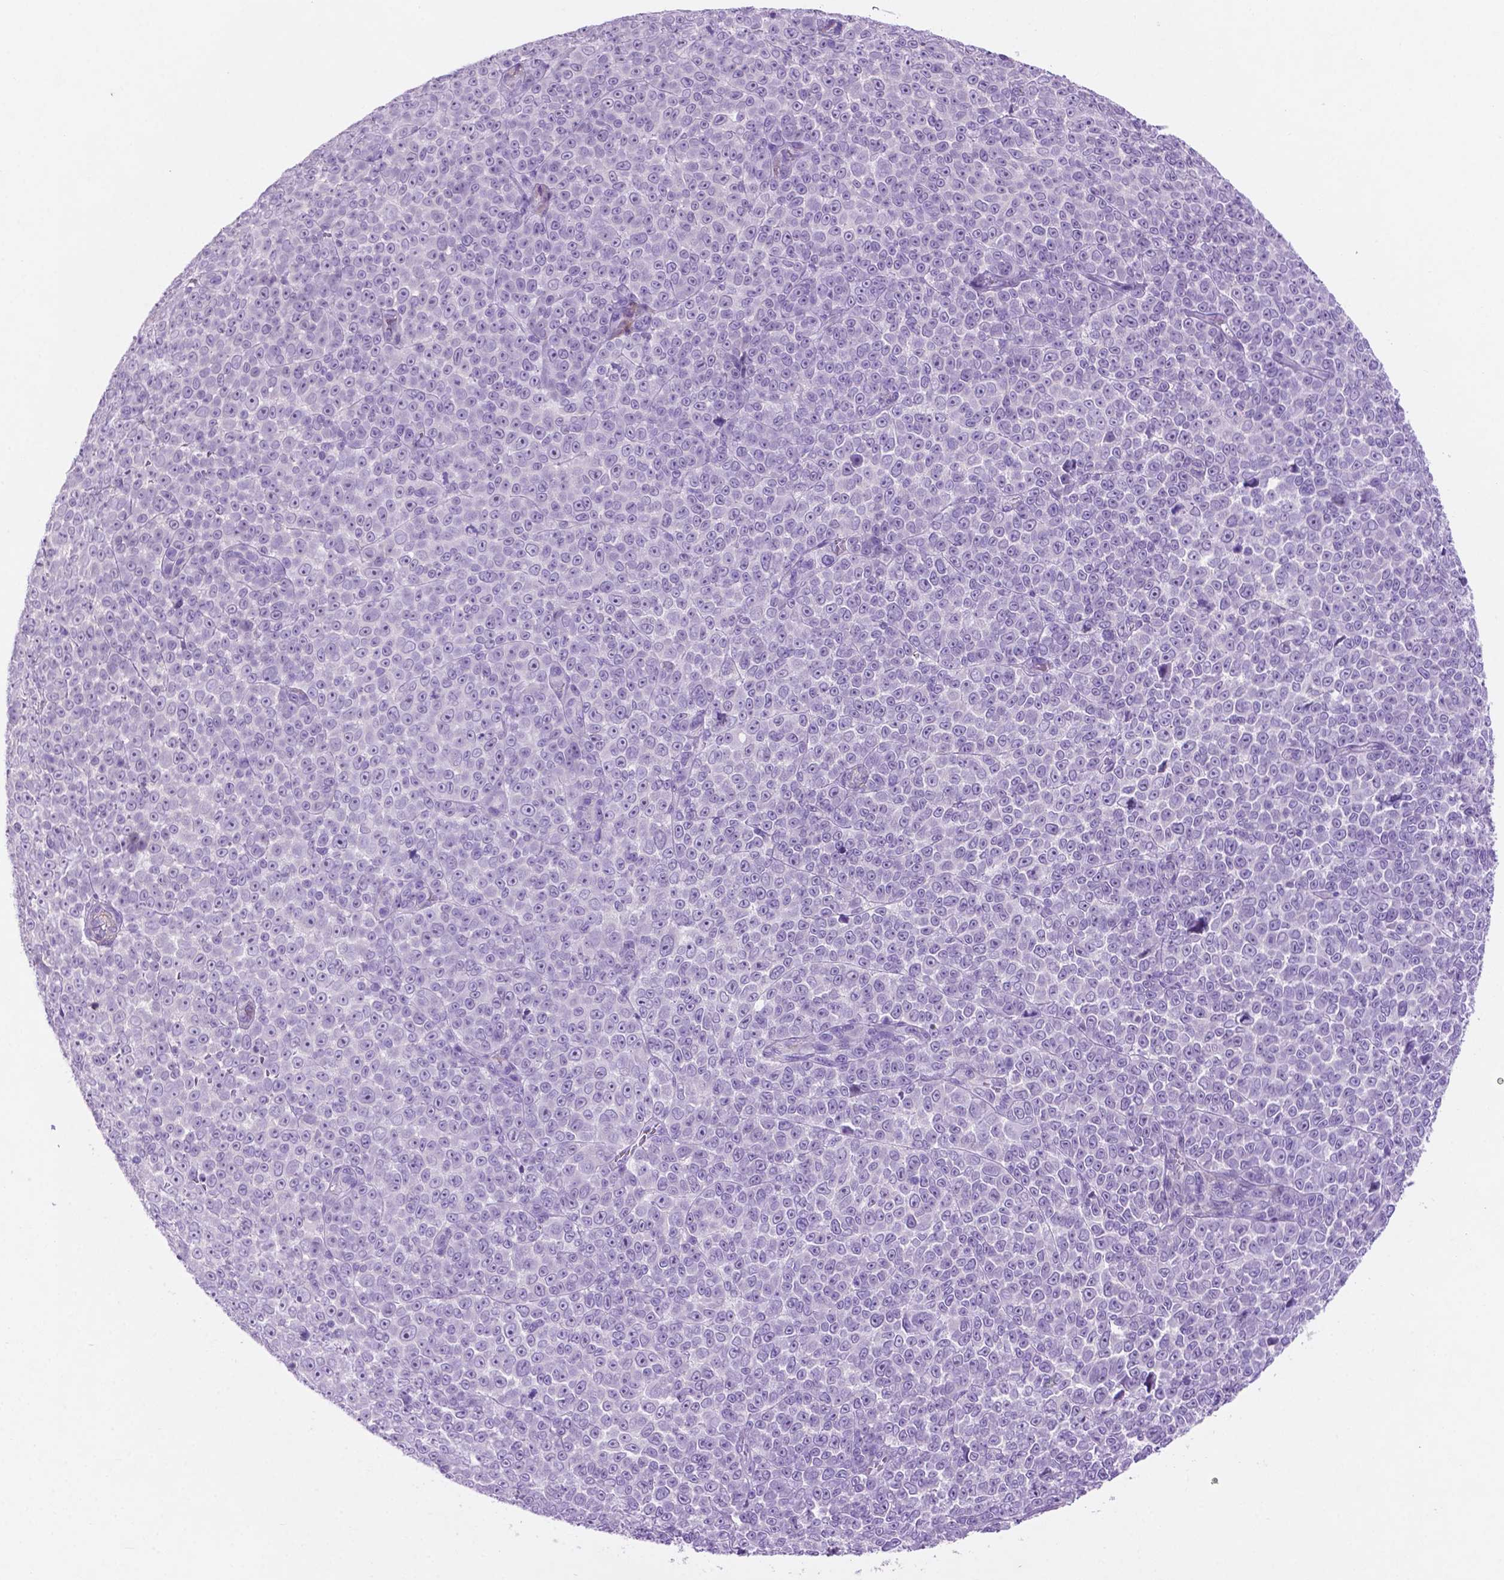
{"staining": {"intensity": "negative", "quantity": "none", "location": "none"}, "tissue": "melanoma", "cell_type": "Tumor cells", "image_type": "cancer", "snomed": [{"axis": "morphology", "description": "Malignant melanoma, NOS"}, {"axis": "topography", "description": "Skin"}], "caption": "DAB (3,3'-diaminobenzidine) immunohistochemical staining of malignant melanoma displays no significant expression in tumor cells.", "gene": "ASPG", "patient": {"sex": "female", "age": 95}}